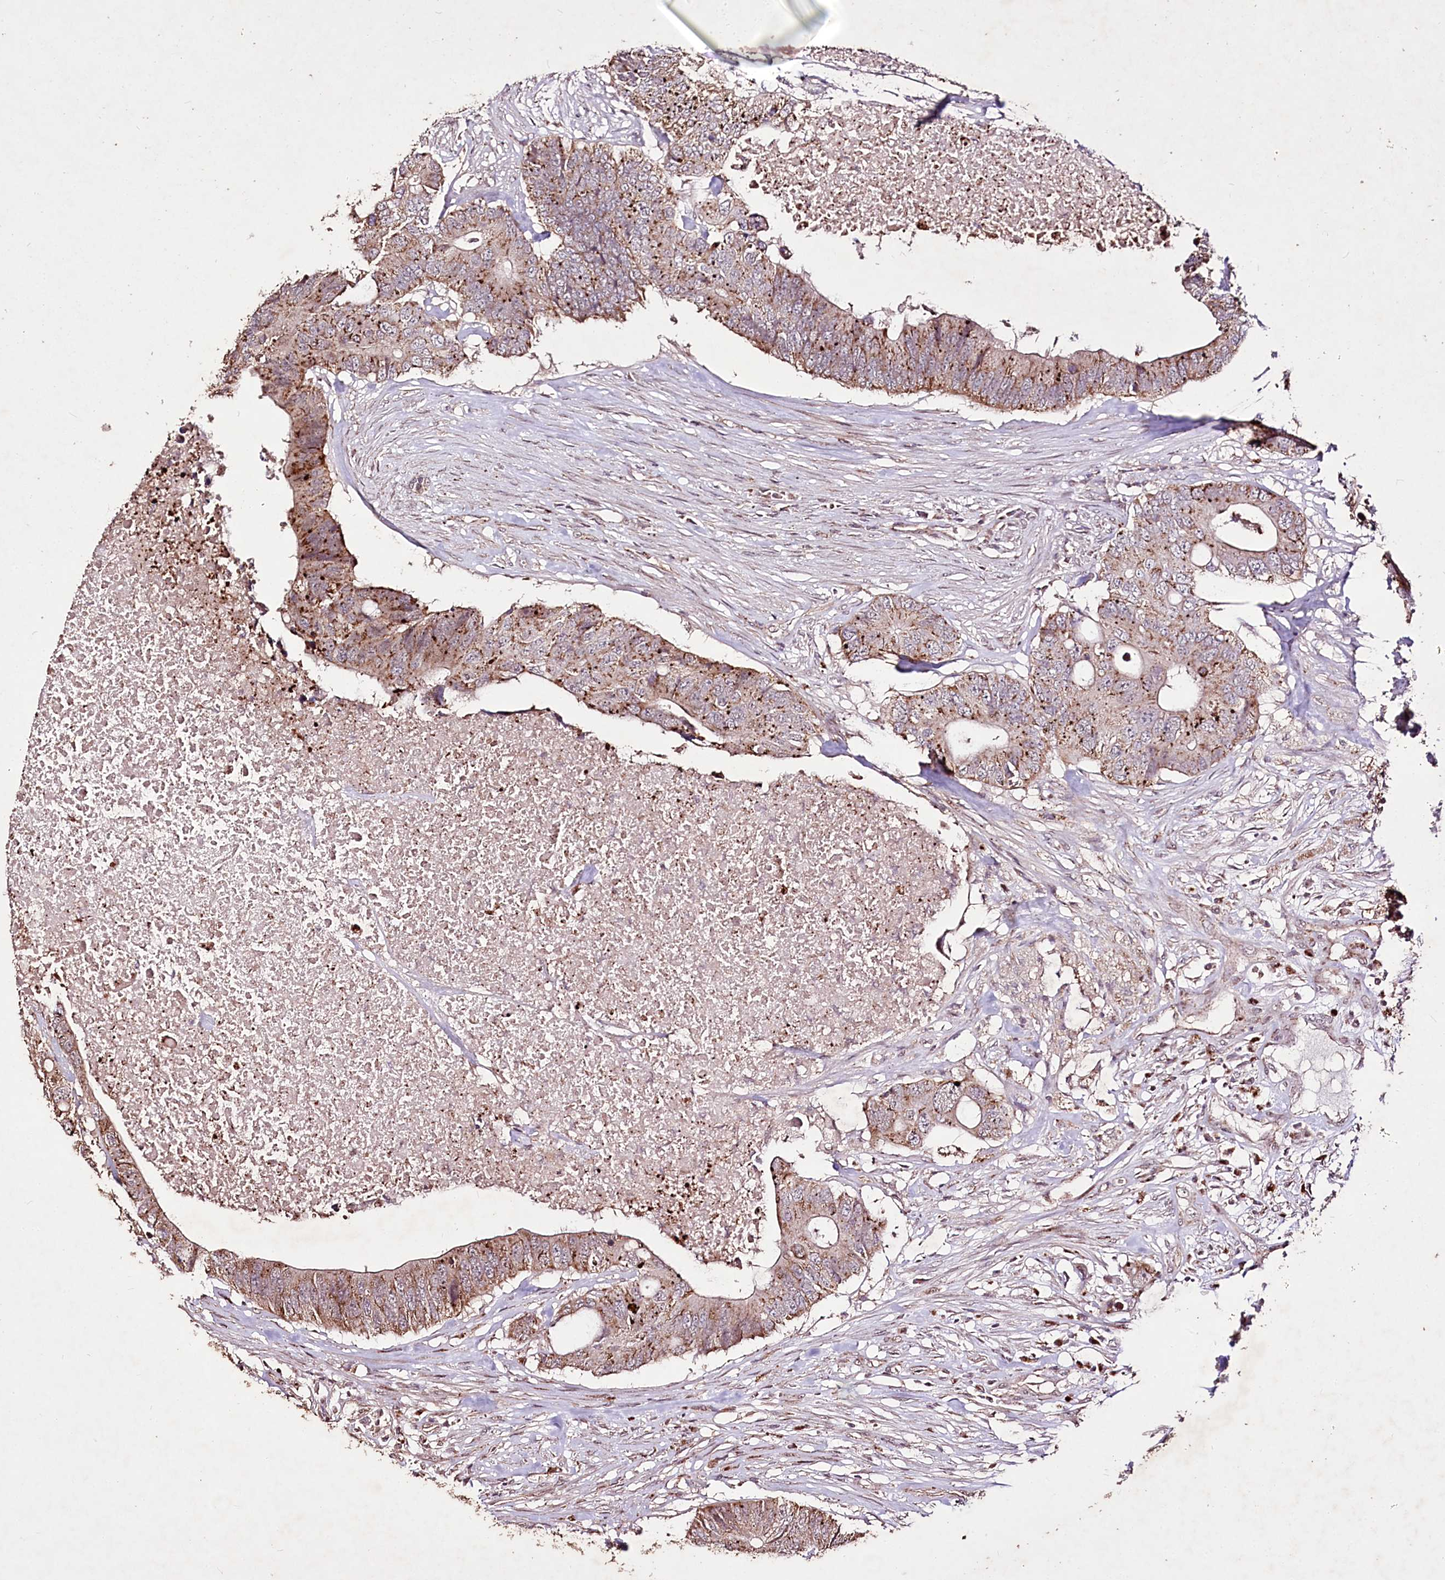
{"staining": {"intensity": "moderate", "quantity": ">75%", "location": "cytoplasmic/membranous"}, "tissue": "colorectal cancer", "cell_type": "Tumor cells", "image_type": "cancer", "snomed": [{"axis": "morphology", "description": "Adenocarcinoma, NOS"}, {"axis": "topography", "description": "Colon"}], "caption": "This histopathology image exhibits immunohistochemistry staining of human colorectal cancer, with medium moderate cytoplasmic/membranous staining in approximately >75% of tumor cells.", "gene": "CARD19", "patient": {"sex": "male", "age": 71}}